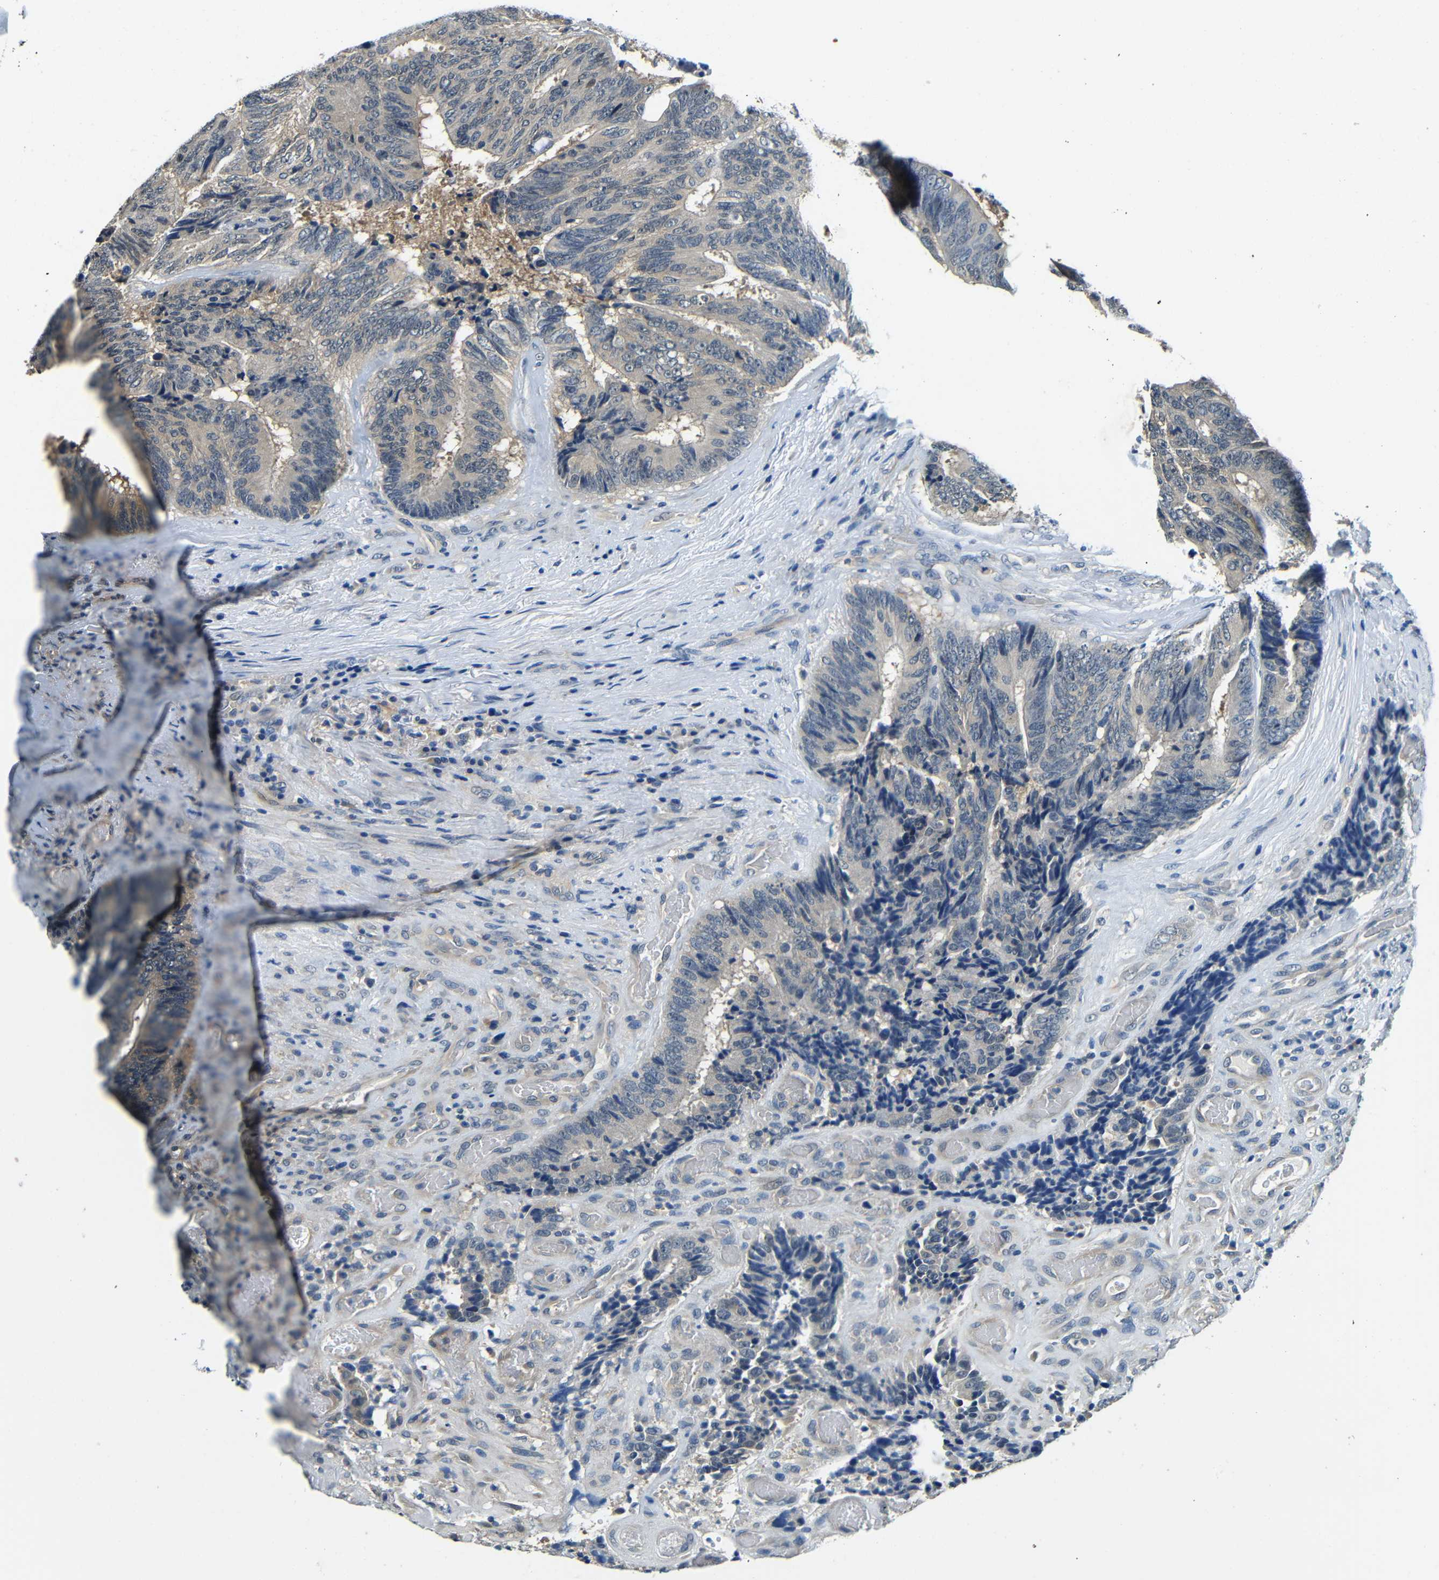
{"staining": {"intensity": "moderate", "quantity": "<25%", "location": "cytoplasmic/membranous"}, "tissue": "colorectal cancer", "cell_type": "Tumor cells", "image_type": "cancer", "snomed": [{"axis": "morphology", "description": "Adenocarcinoma, NOS"}, {"axis": "topography", "description": "Rectum"}], "caption": "Brown immunohistochemical staining in human colorectal cancer demonstrates moderate cytoplasmic/membranous staining in about <25% of tumor cells.", "gene": "ADAP1", "patient": {"sex": "male", "age": 72}}